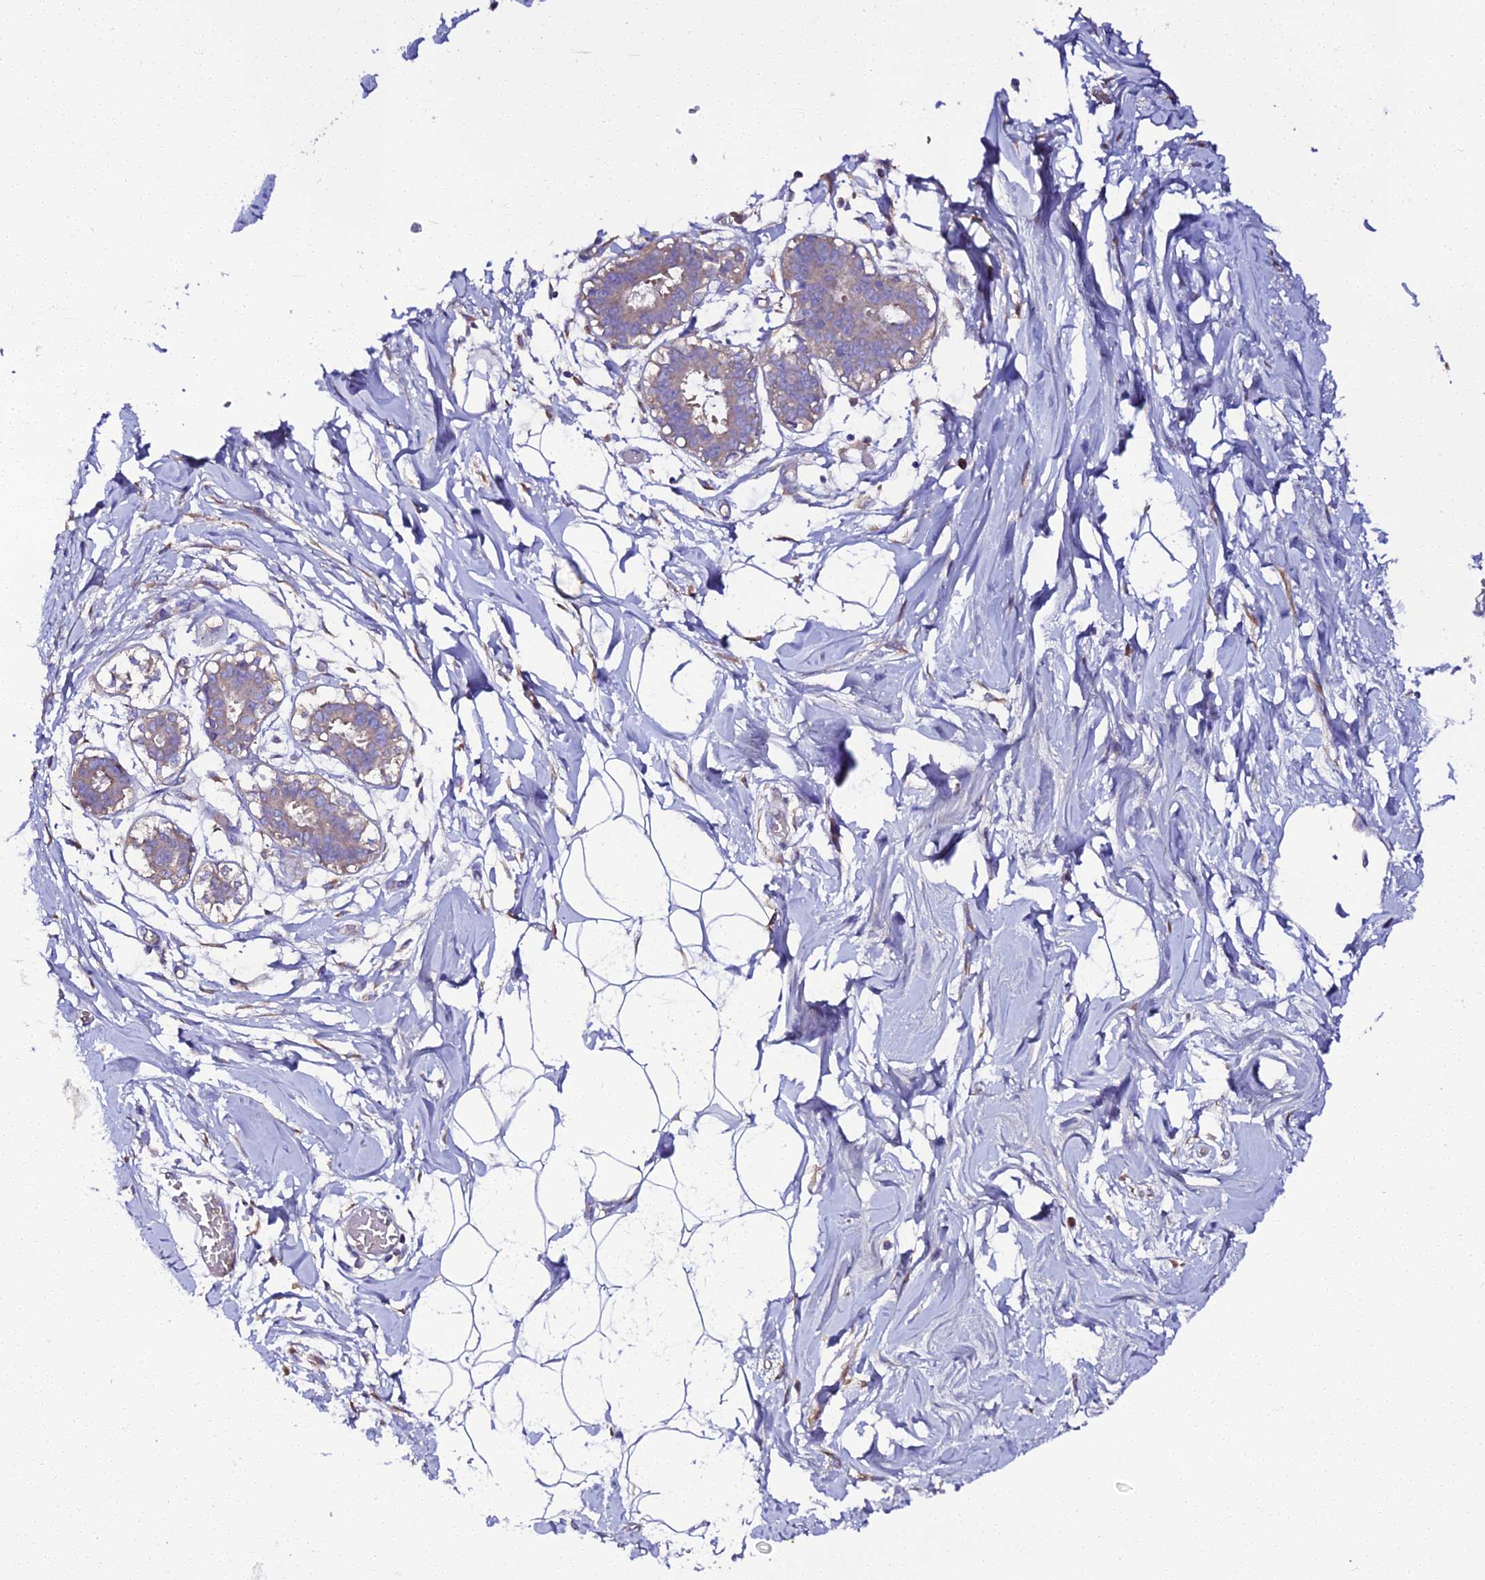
{"staining": {"intensity": "negative", "quantity": "none", "location": "none"}, "tissue": "breast", "cell_type": "Adipocytes", "image_type": "normal", "snomed": [{"axis": "morphology", "description": "Normal tissue, NOS"}, {"axis": "topography", "description": "Breast"}], "caption": "Immunohistochemistry (IHC) photomicrograph of normal breast stained for a protein (brown), which shows no positivity in adipocytes.", "gene": "SCX", "patient": {"sex": "female", "age": 27}}